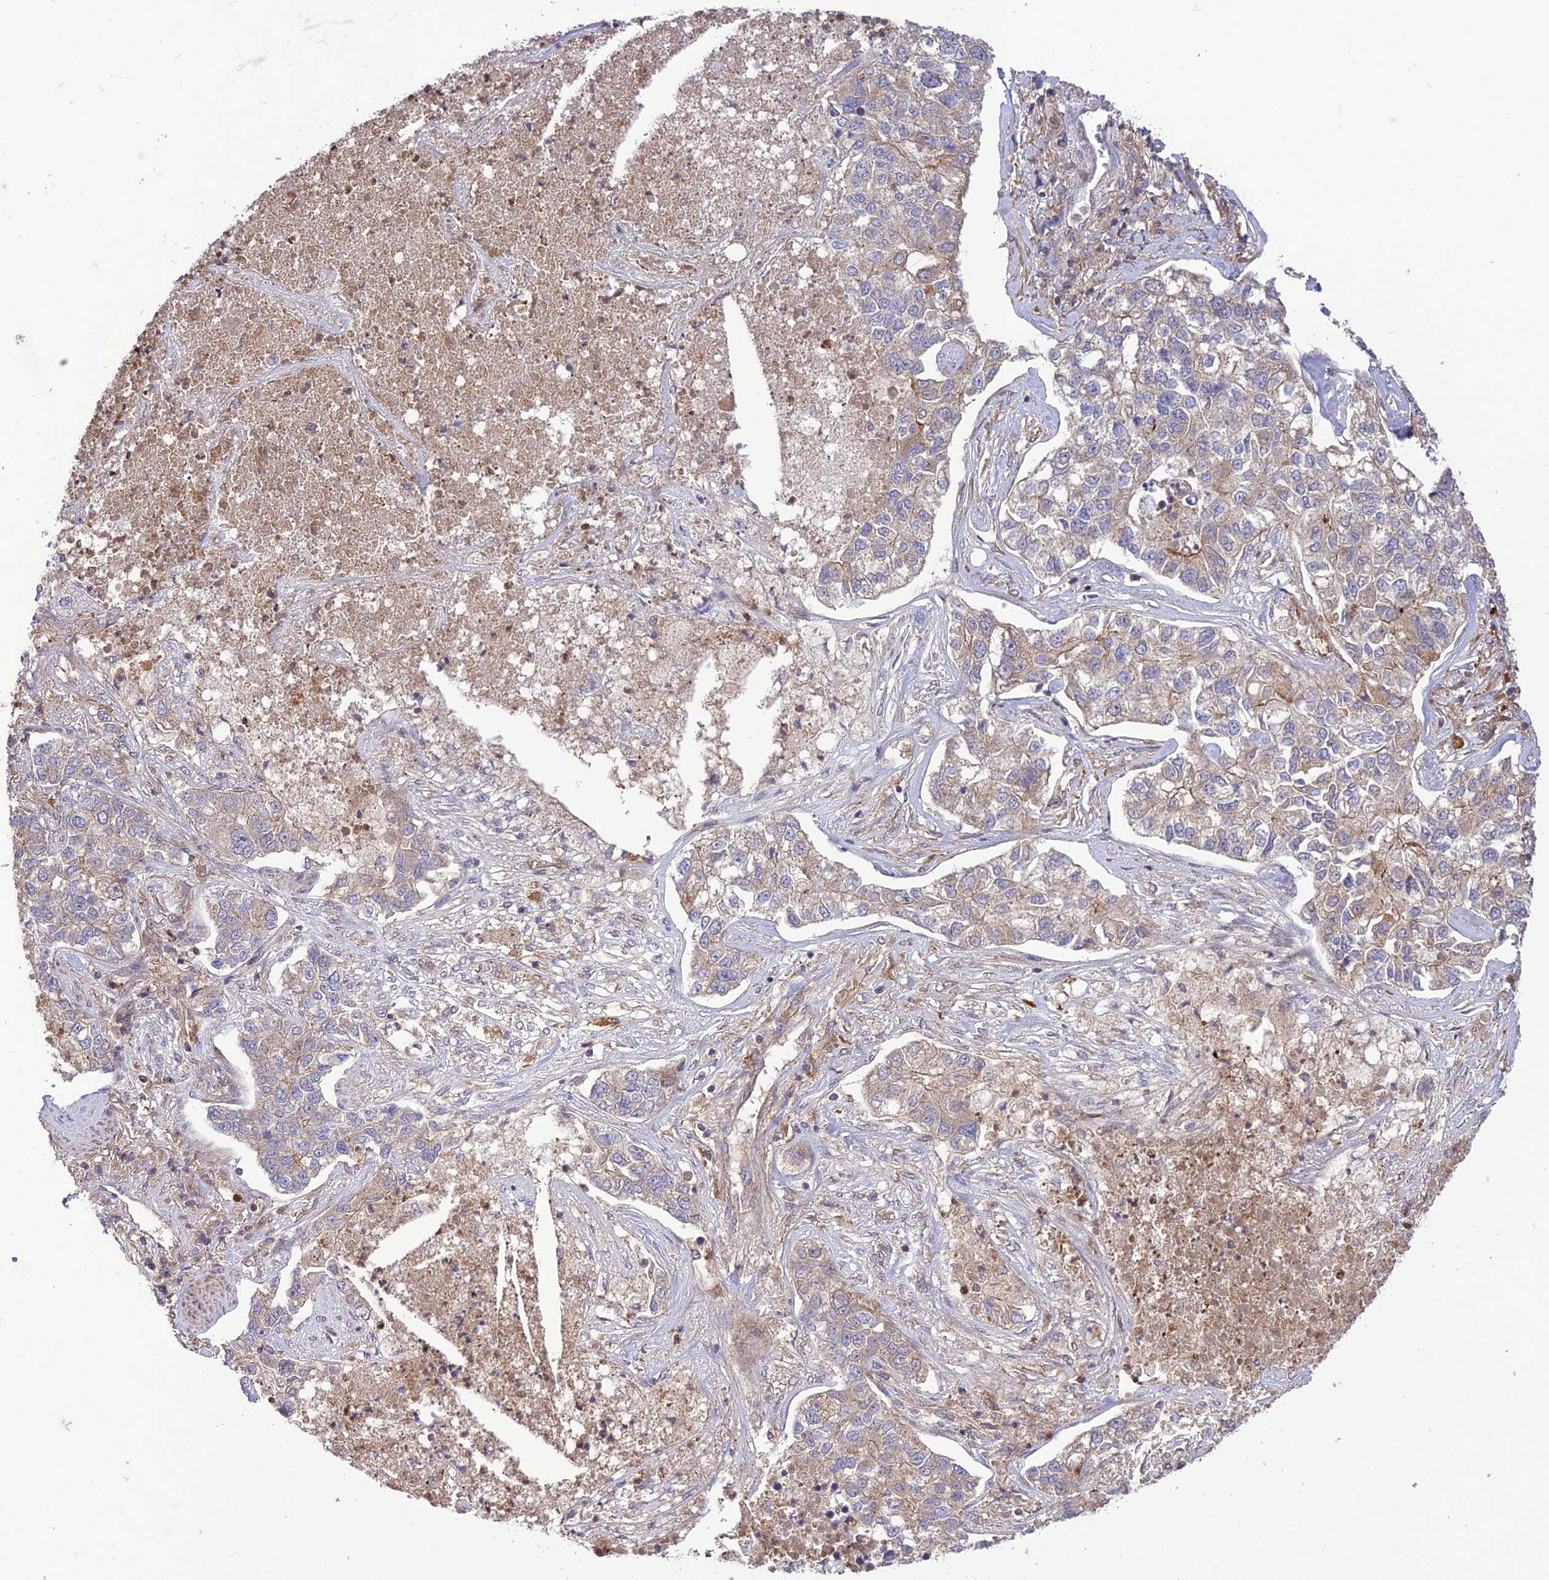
{"staining": {"intensity": "negative", "quantity": "none", "location": "none"}, "tissue": "lung cancer", "cell_type": "Tumor cells", "image_type": "cancer", "snomed": [{"axis": "morphology", "description": "Adenocarcinoma, NOS"}, {"axis": "topography", "description": "Lung"}], "caption": "This is a image of immunohistochemistry (IHC) staining of adenocarcinoma (lung), which shows no staining in tumor cells.", "gene": "FCHSD1", "patient": {"sex": "male", "age": 49}}